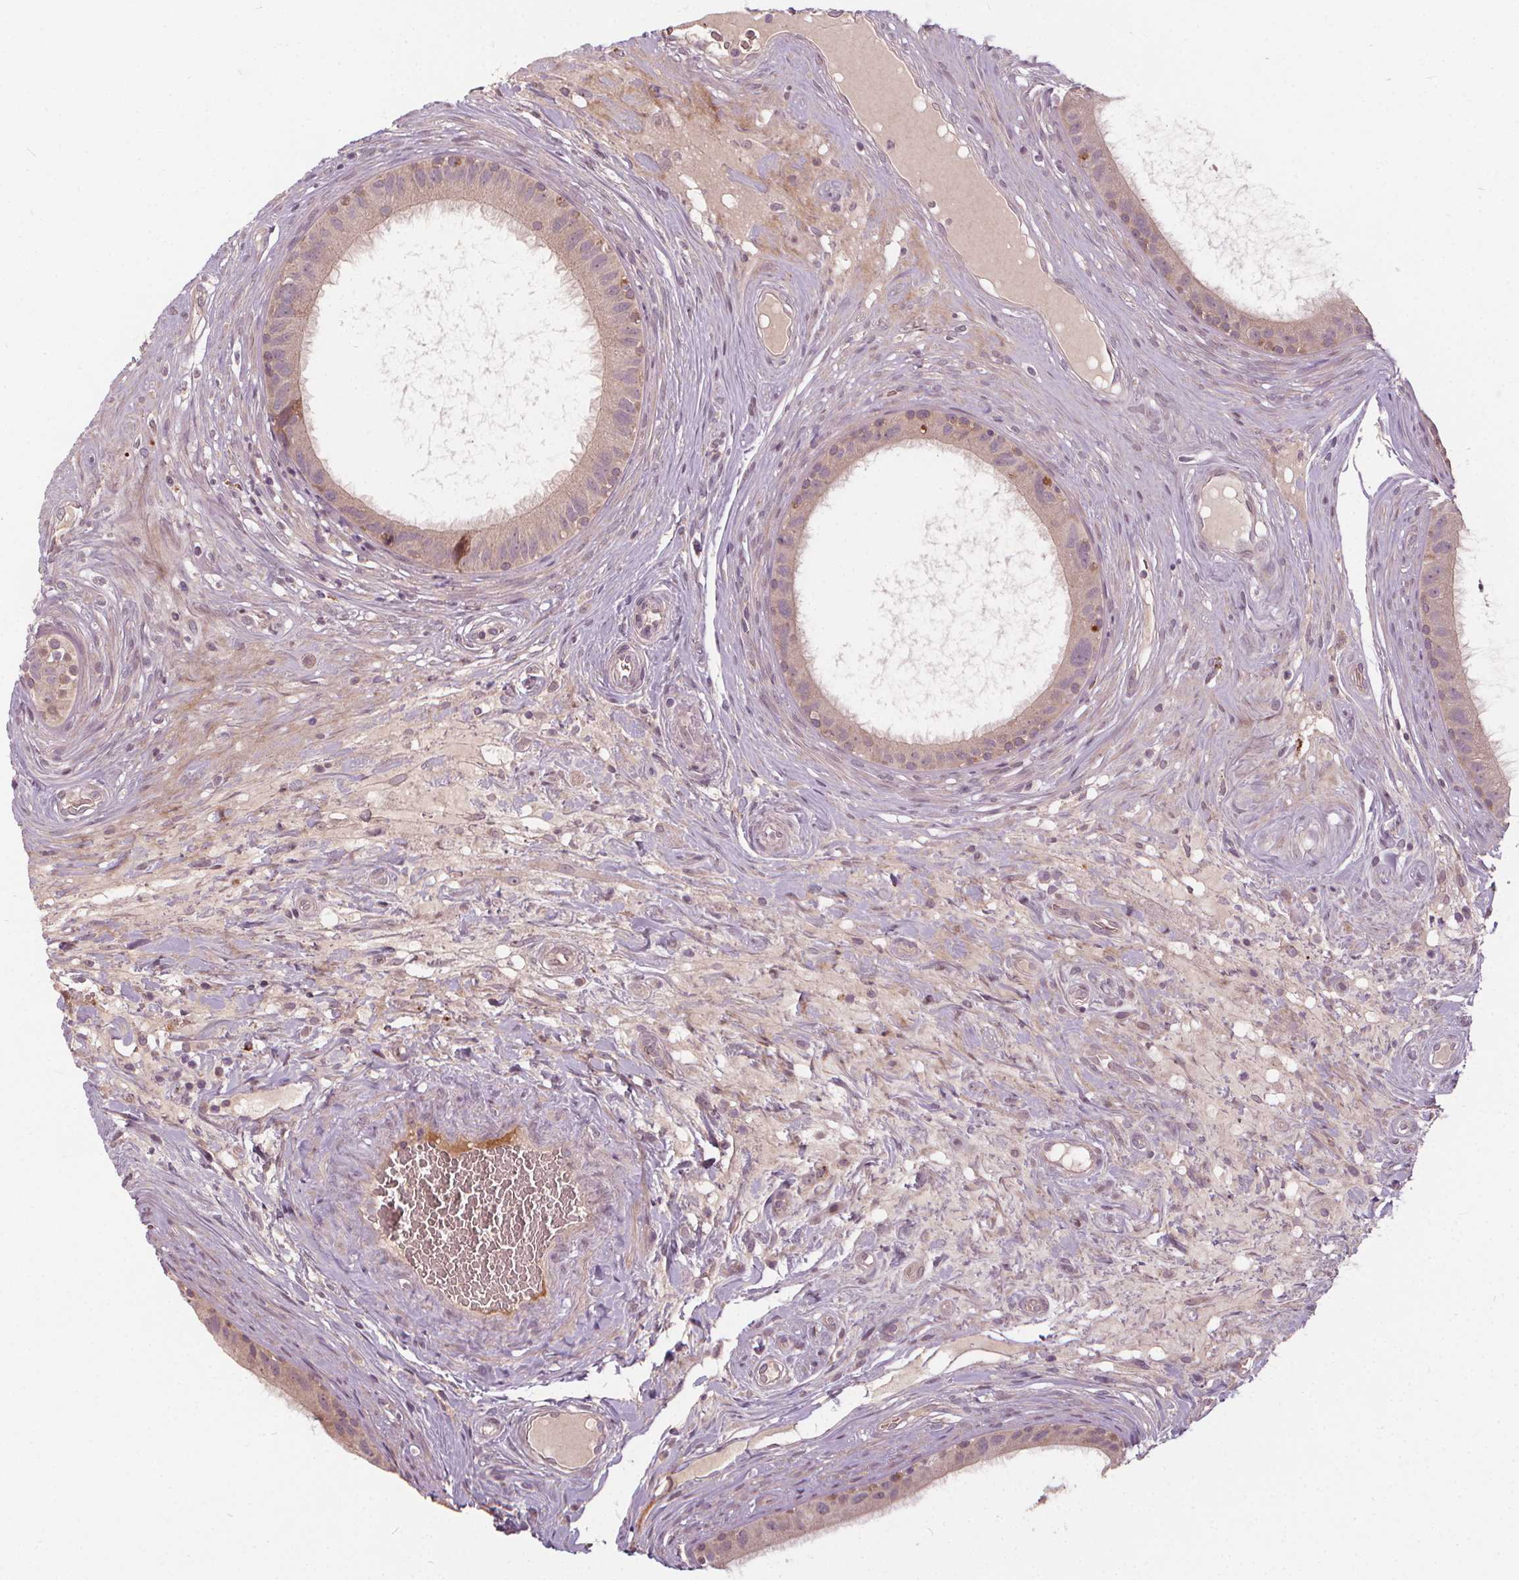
{"staining": {"intensity": "weak", "quantity": "25%-75%", "location": "cytoplasmic/membranous"}, "tissue": "epididymis", "cell_type": "Glandular cells", "image_type": "normal", "snomed": [{"axis": "morphology", "description": "Normal tissue, NOS"}, {"axis": "topography", "description": "Epididymis"}], "caption": "The image reveals staining of unremarkable epididymis, revealing weak cytoplasmic/membranous protein staining (brown color) within glandular cells.", "gene": "IPO13", "patient": {"sex": "male", "age": 59}}